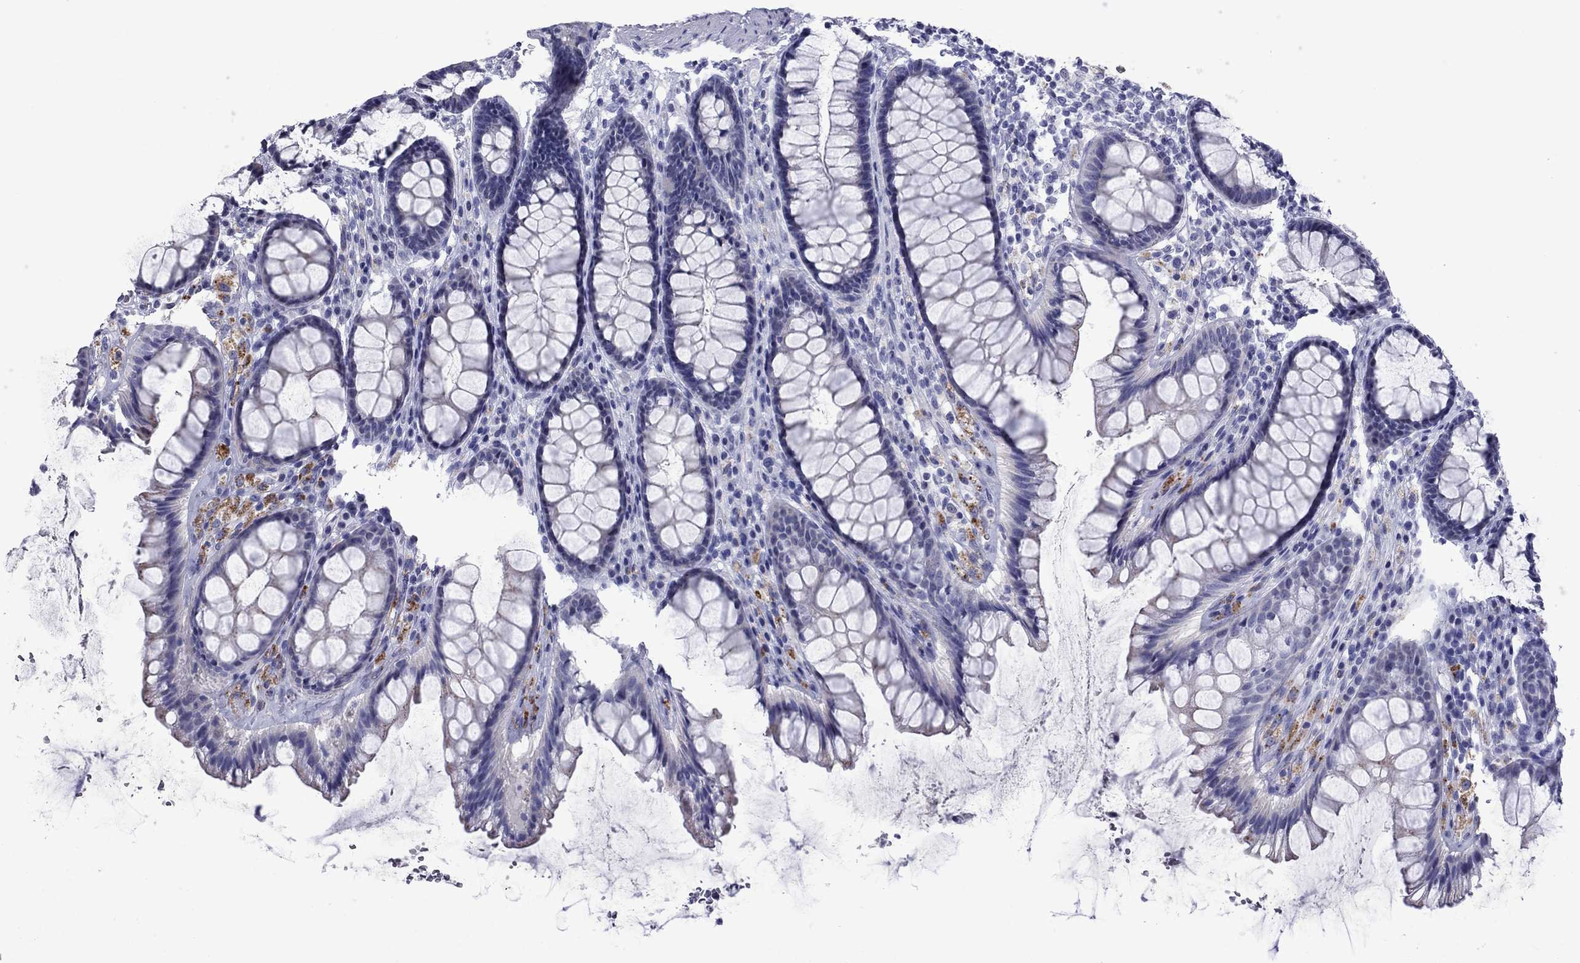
{"staining": {"intensity": "moderate", "quantity": "<25%", "location": "cytoplasmic/membranous"}, "tissue": "rectum", "cell_type": "Glandular cells", "image_type": "normal", "snomed": [{"axis": "morphology", "description": "Normal tissue, NOS"}, {"axis": "topography", "description": "Rectum"}], "caption": "Immunohistochemistry (IHC) of normal human rectum reveals low levels of moderate cytoplasmic/membranous expression in approximately <25% of glandular cells.", "gene": "PIWIL1", "patient": {"sex": "male", "age": 72}}